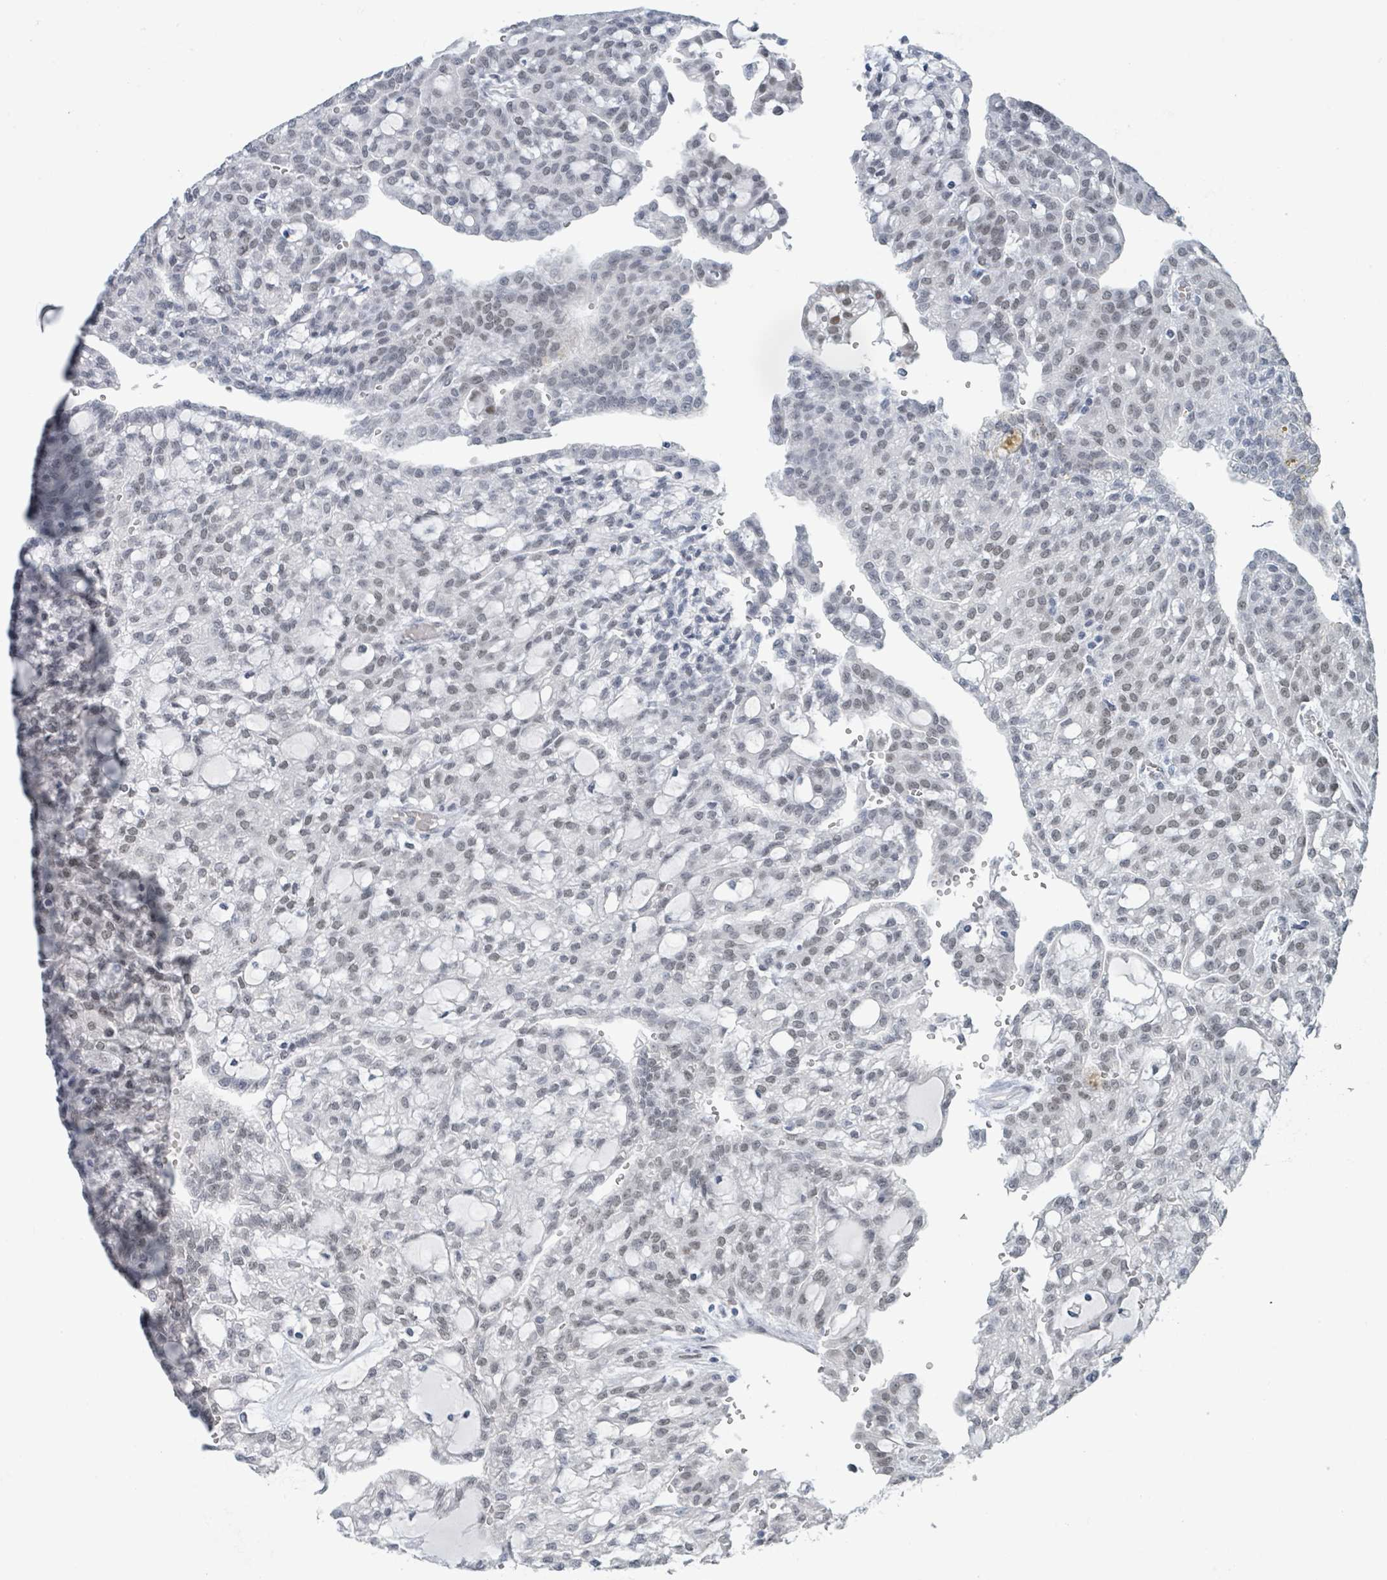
{"staining": {"intensity": "moderate", "quantity": "25%-75%", "location": "nuclear"}, "tissue": "renal cancer", "cell_type": "Tumor cells", "image_type": "cancer", "snomed": [{"axis": "morphology", "description": "Adenocarcinoma, NOS"}, {"axis": "topography", "description": "Kidney"}], "caption": "This is a photomicrograph of immunohistochemistry (IHC) staining of renal cancer, which shows moderate staining in the nuclear of tumor cells.", "gene": "EHMT2", "patient": {"sex": "male", "age": 63}}